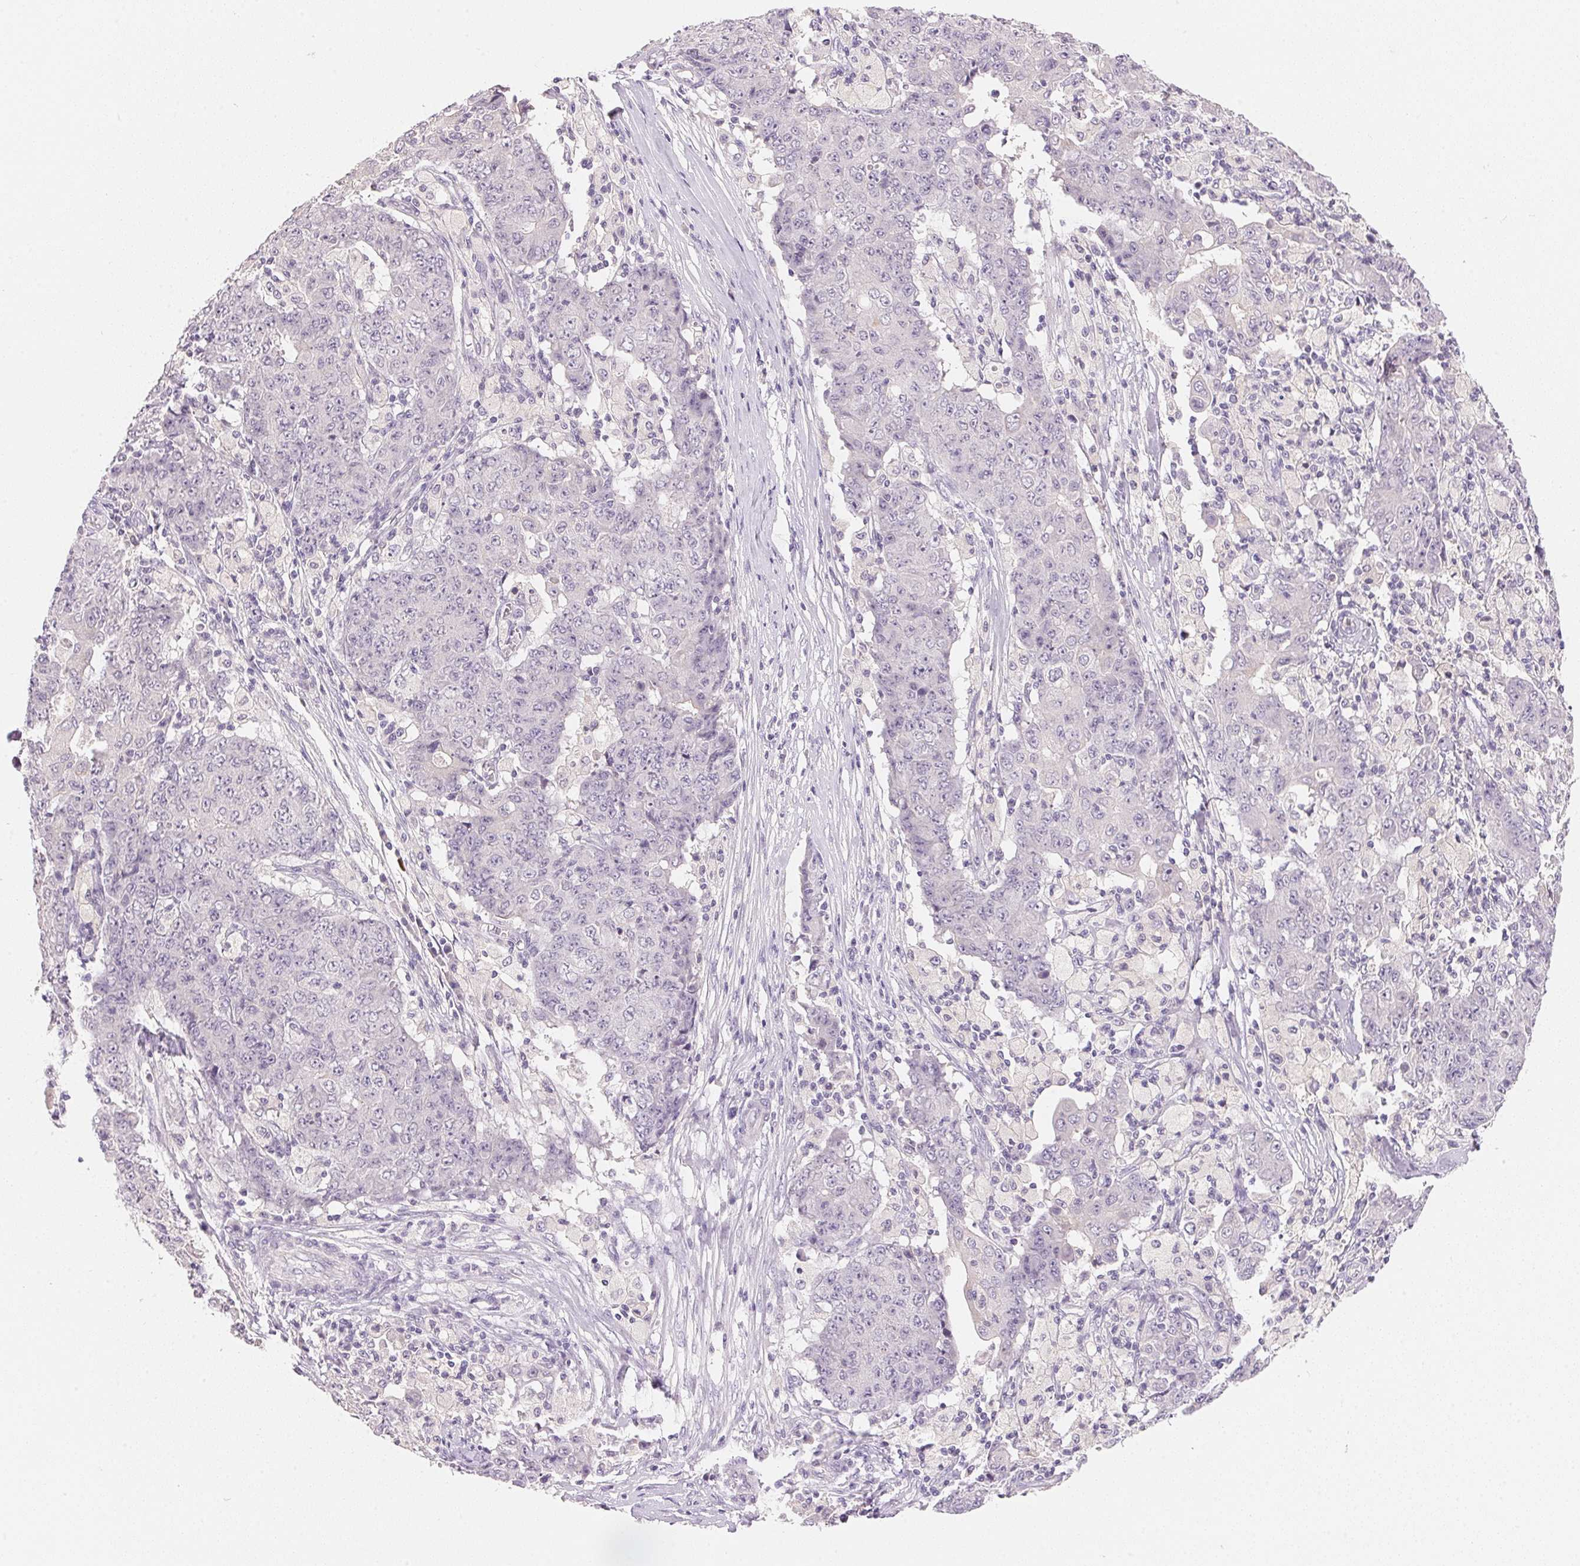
{"staining": {"intensity": "negative", "quantity": "none", "location": "none"}, "tissue": "ovarian cancer", "cell_type": "Tumor cells", "image_type": "cancer", "snomed": [{"axis": "morphology", "description": "Carcinoma, endometroid"}, {"axis": "topography", "description": "Ovary"}], "caption": "An immunohistochemistry (IHC) histopathology image of ovarian cancer (endometroid carcinoma) is shown. There is no staining in tumor cells of ovarian cancer (endometroid carcinoma).", "gene": "MCOLN3", "patient": {"sex": "female", "age": 42}}